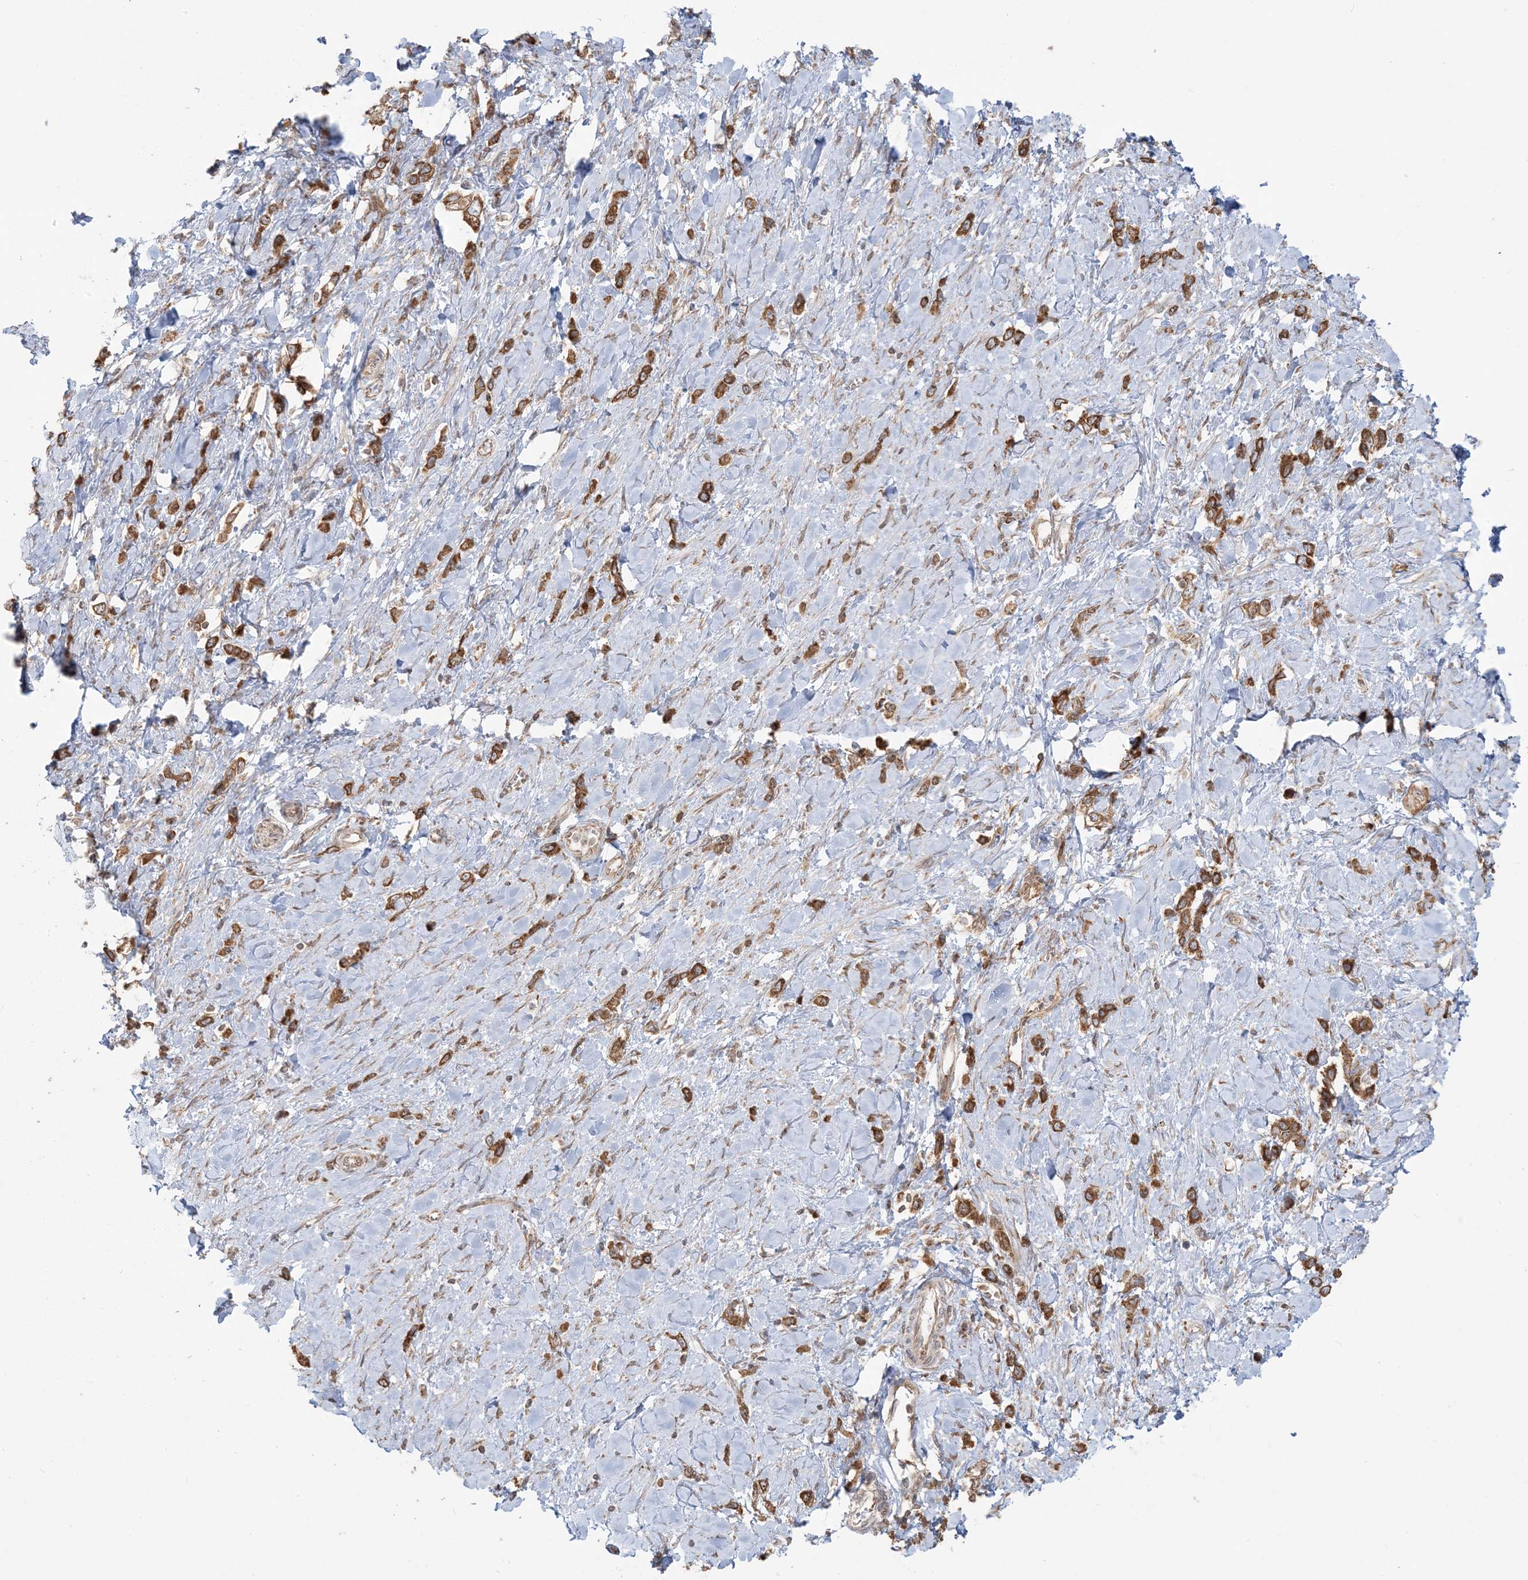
{"staining": {"intensity": "moderate", "quantity": ">75%", "location": "cytoplasmic/membranous"}, "tissue": "stomach cancer", "cell_type": "Tumor cells", "image_type": "cancer", "snomed": [{"axis": "morphology", "description": "Normal tissue, NOS"}, {"axis": "morphology", "description": "Adenocarcinoma, NOS"}, {"axis": "topography", "description": "Stomach, upper"}, {"axis": "topography", "description": "Stomach"}], "caption": "This is a micrograph of IHC staining of adenocarcinoma (stomach), which shows moderate staining in the cytoplasmic/membranous of tumor cells.", "gene": "UBXN4", "patient": {"sex": "female", "age": 65}}